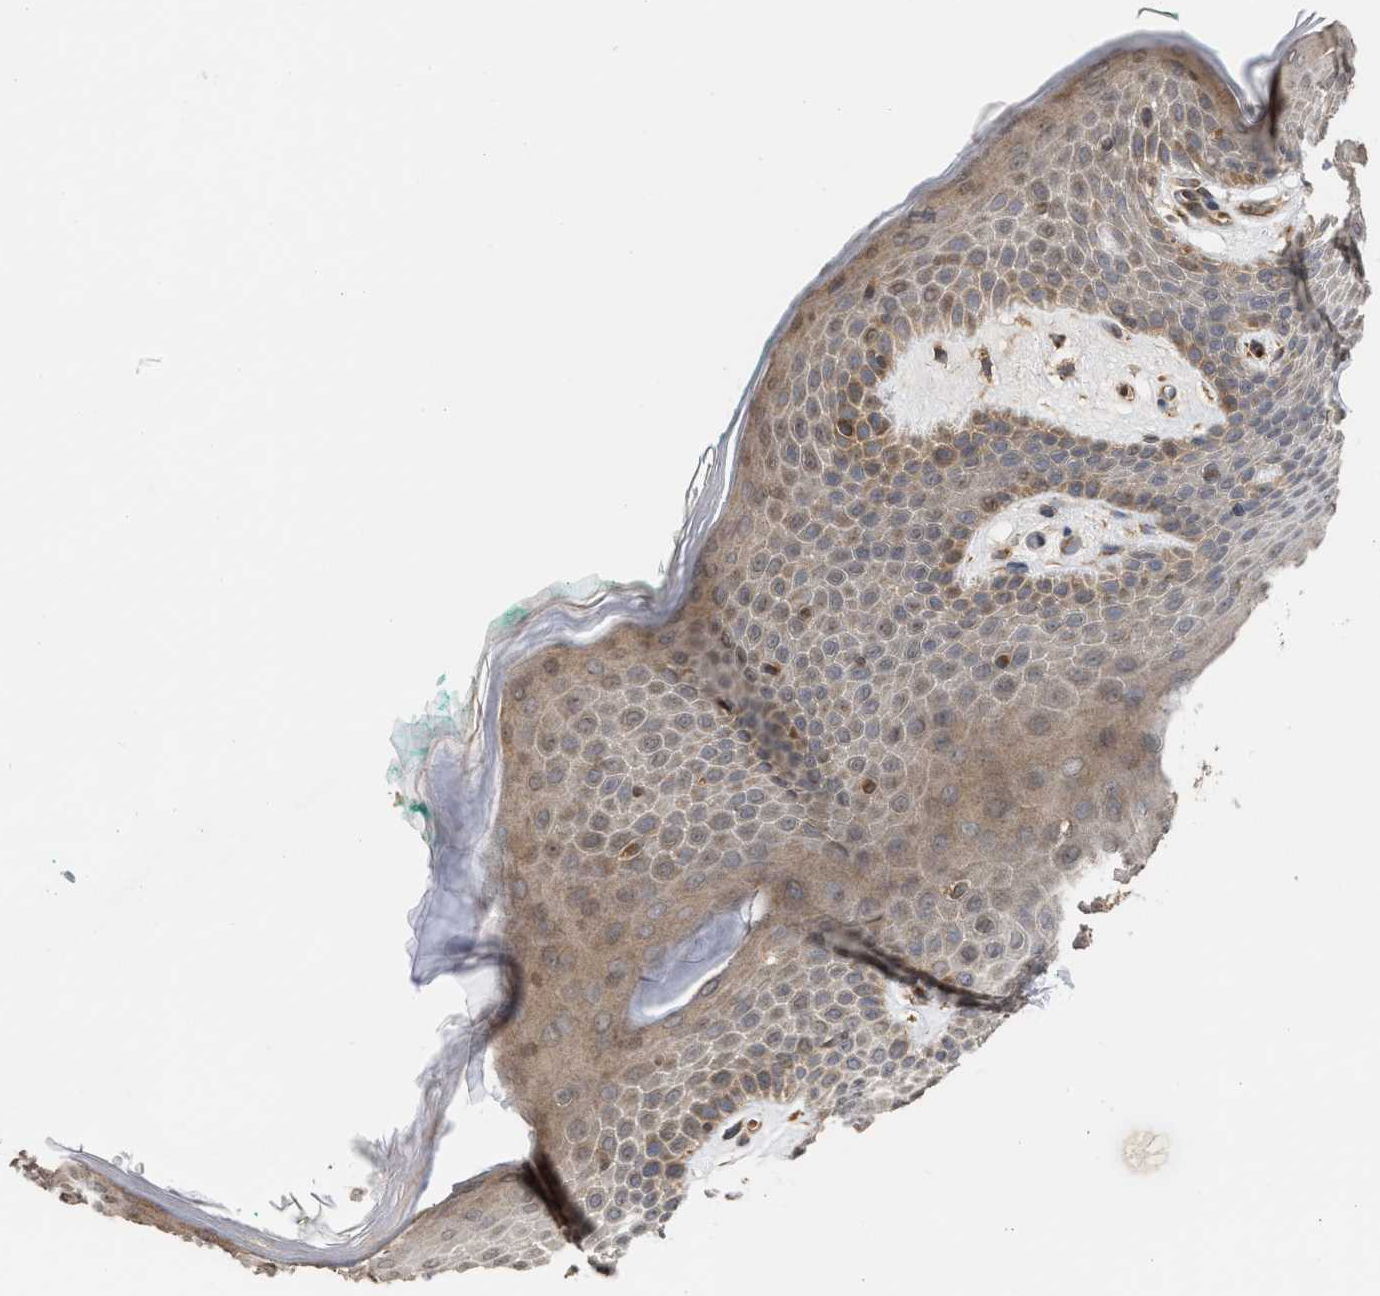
{"staining": {"intensity": "moderate", "quantity": ">75%", "location": "cytoplasmic/membranous"}, "tissue": "skin", "cell_type": "Epidermal cells", "image_type": "normal", "snomed": [{"axis": "morphology", "description": "Normal tissue, NOS"}, {"axis": "topography", "description": "Anal"}], "caption": "The micrograph shows immunohistochemical staining of normal skin. There is moderate cytoplasmic/membranous staining is present in about >75% of epidermal cells. The protein of interest is shown in brown color, while the nuclei are stained blue.", "gene": "SAR1A", "patient": {"sex": "male", "age": 74}}